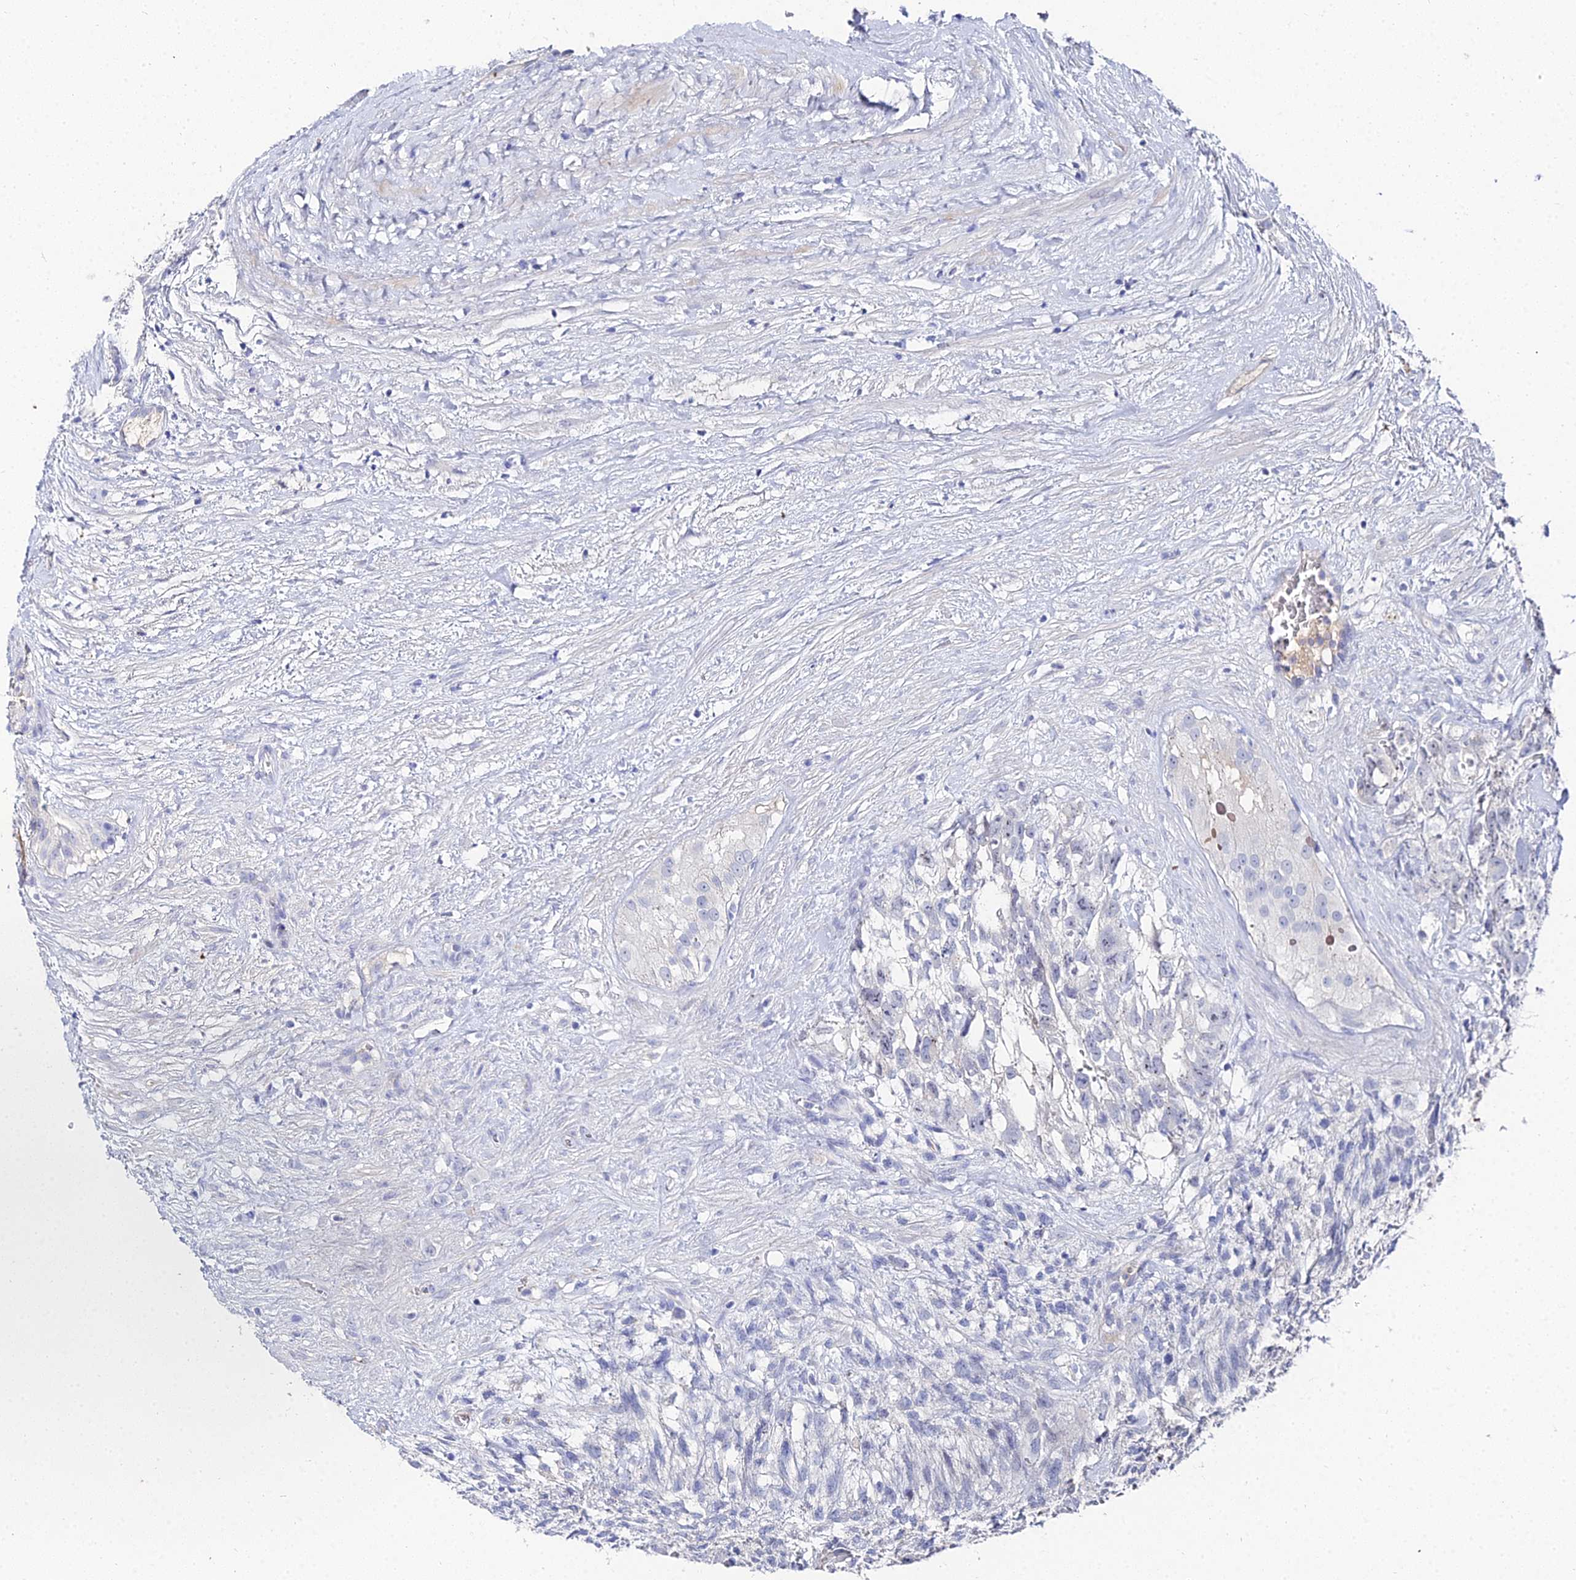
{"staining": {"intensity": "negative", "quantity": "none", "location": "none"}, "tissue": "testis cancer", "cell_type": "Tumor cells", "image_type": "cancer", "snomed": [{"axis": "morphology", "description": "Carcinoma, Embryonal, NOS"}, {"axis": "topography", "description": "Testis"}], "caption": "Immunohistochemistry photomicrograph of human embryonal carcinoma (testis) stained for a protein (brown), which demonstrates no staining in tumor cells.", "gene": "KRT17", "patient": {"sex": "male", "age": 26}}